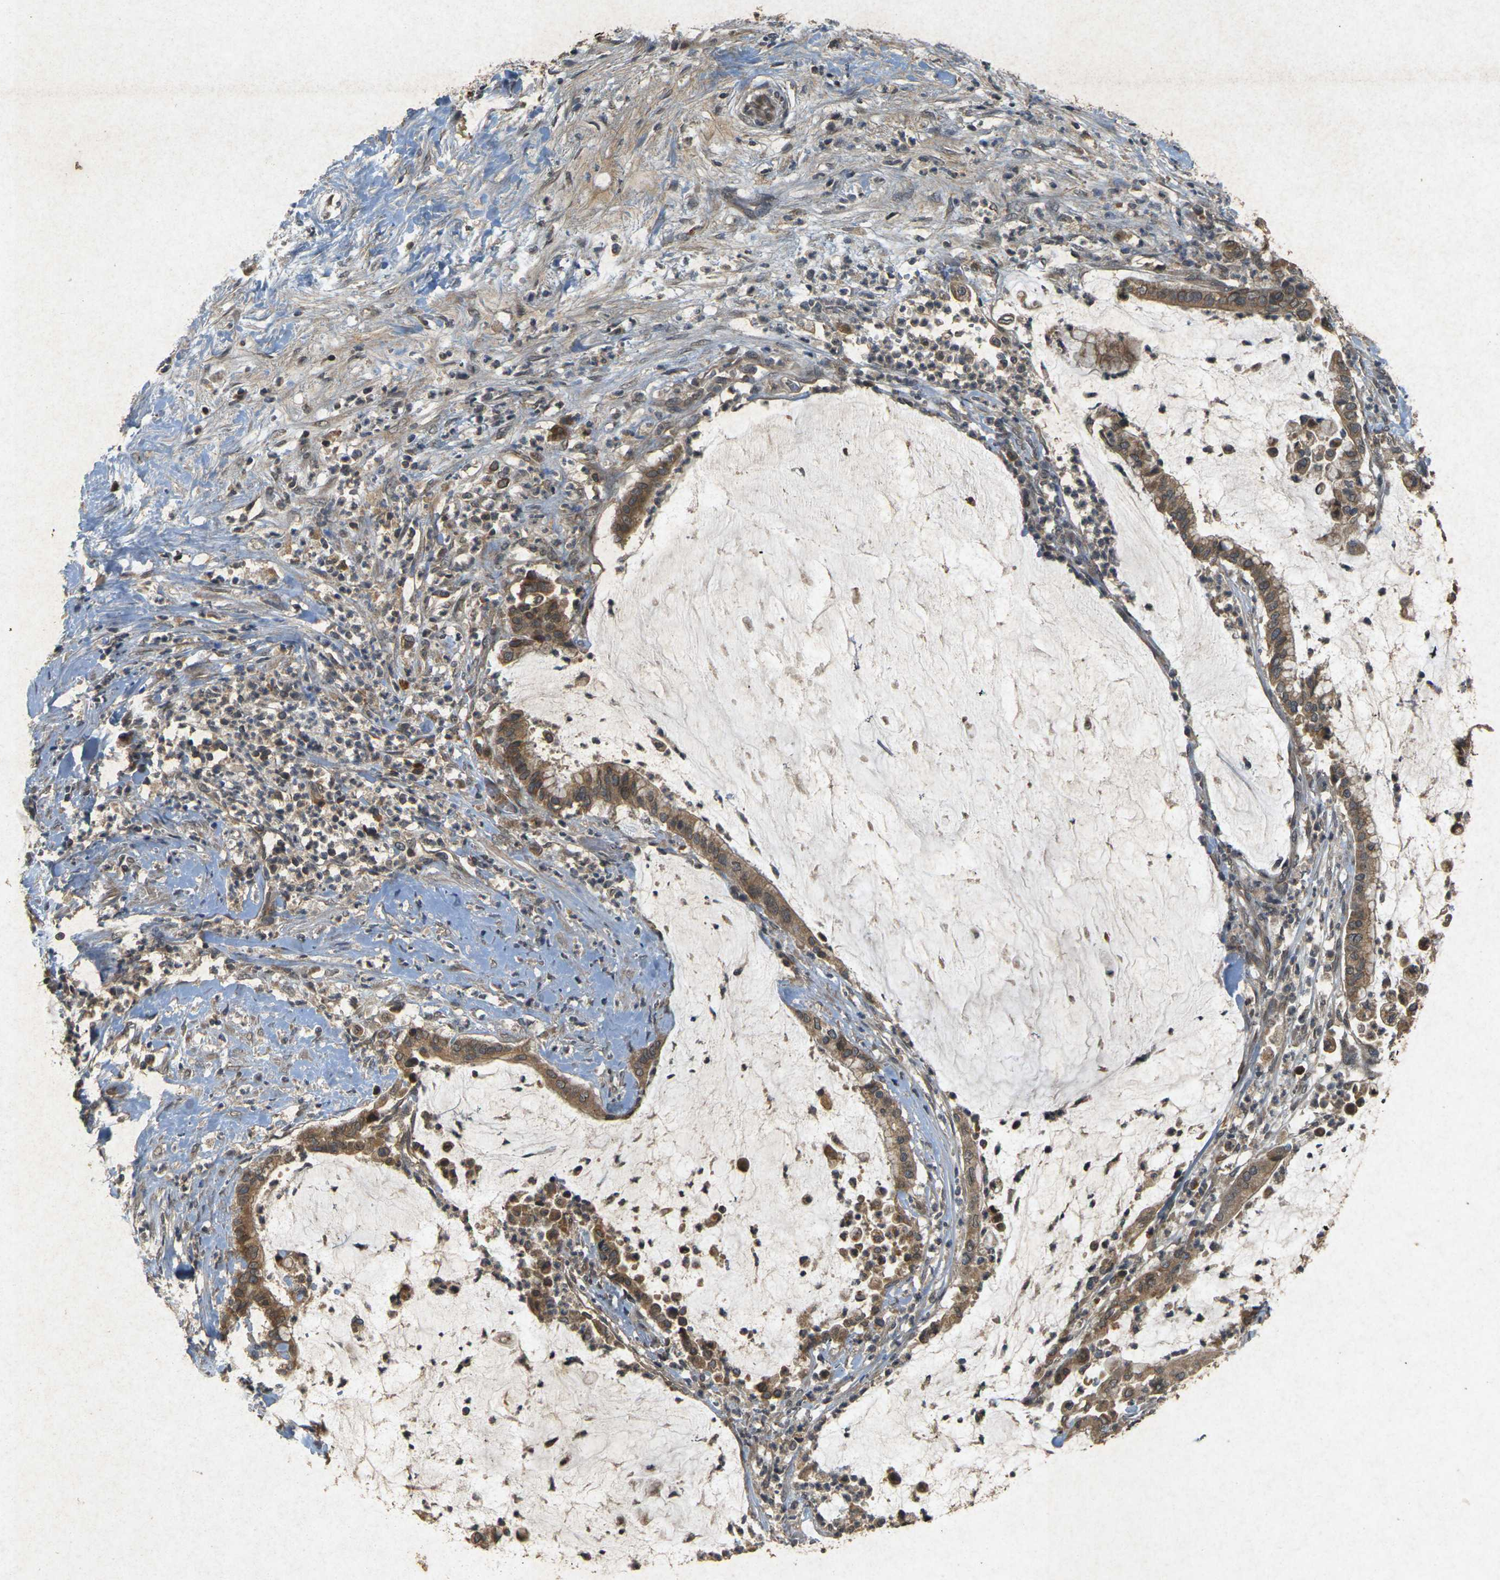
{"staining": {"intensity": "moderate", "quantity": ">75%", "location": "cytoplasmic/membranous"}, "tissue": "pancreatic cancer", "cell_type": "Tumor cells", "image_type": "cancer", "snomed": [{"axis": "morphology", "description": "Adenocarcinoma, NOS"}, {"axis": "topography", "description": "Pancreas"}], "caption": "Pancreatic cancer (adenocarcinoma) stained for a protein exhibits moderate cytoplasmic/membranous positivity in tumor cells.", "gene": "ERN1", "patient": {"sex": "male", "age": 41}}